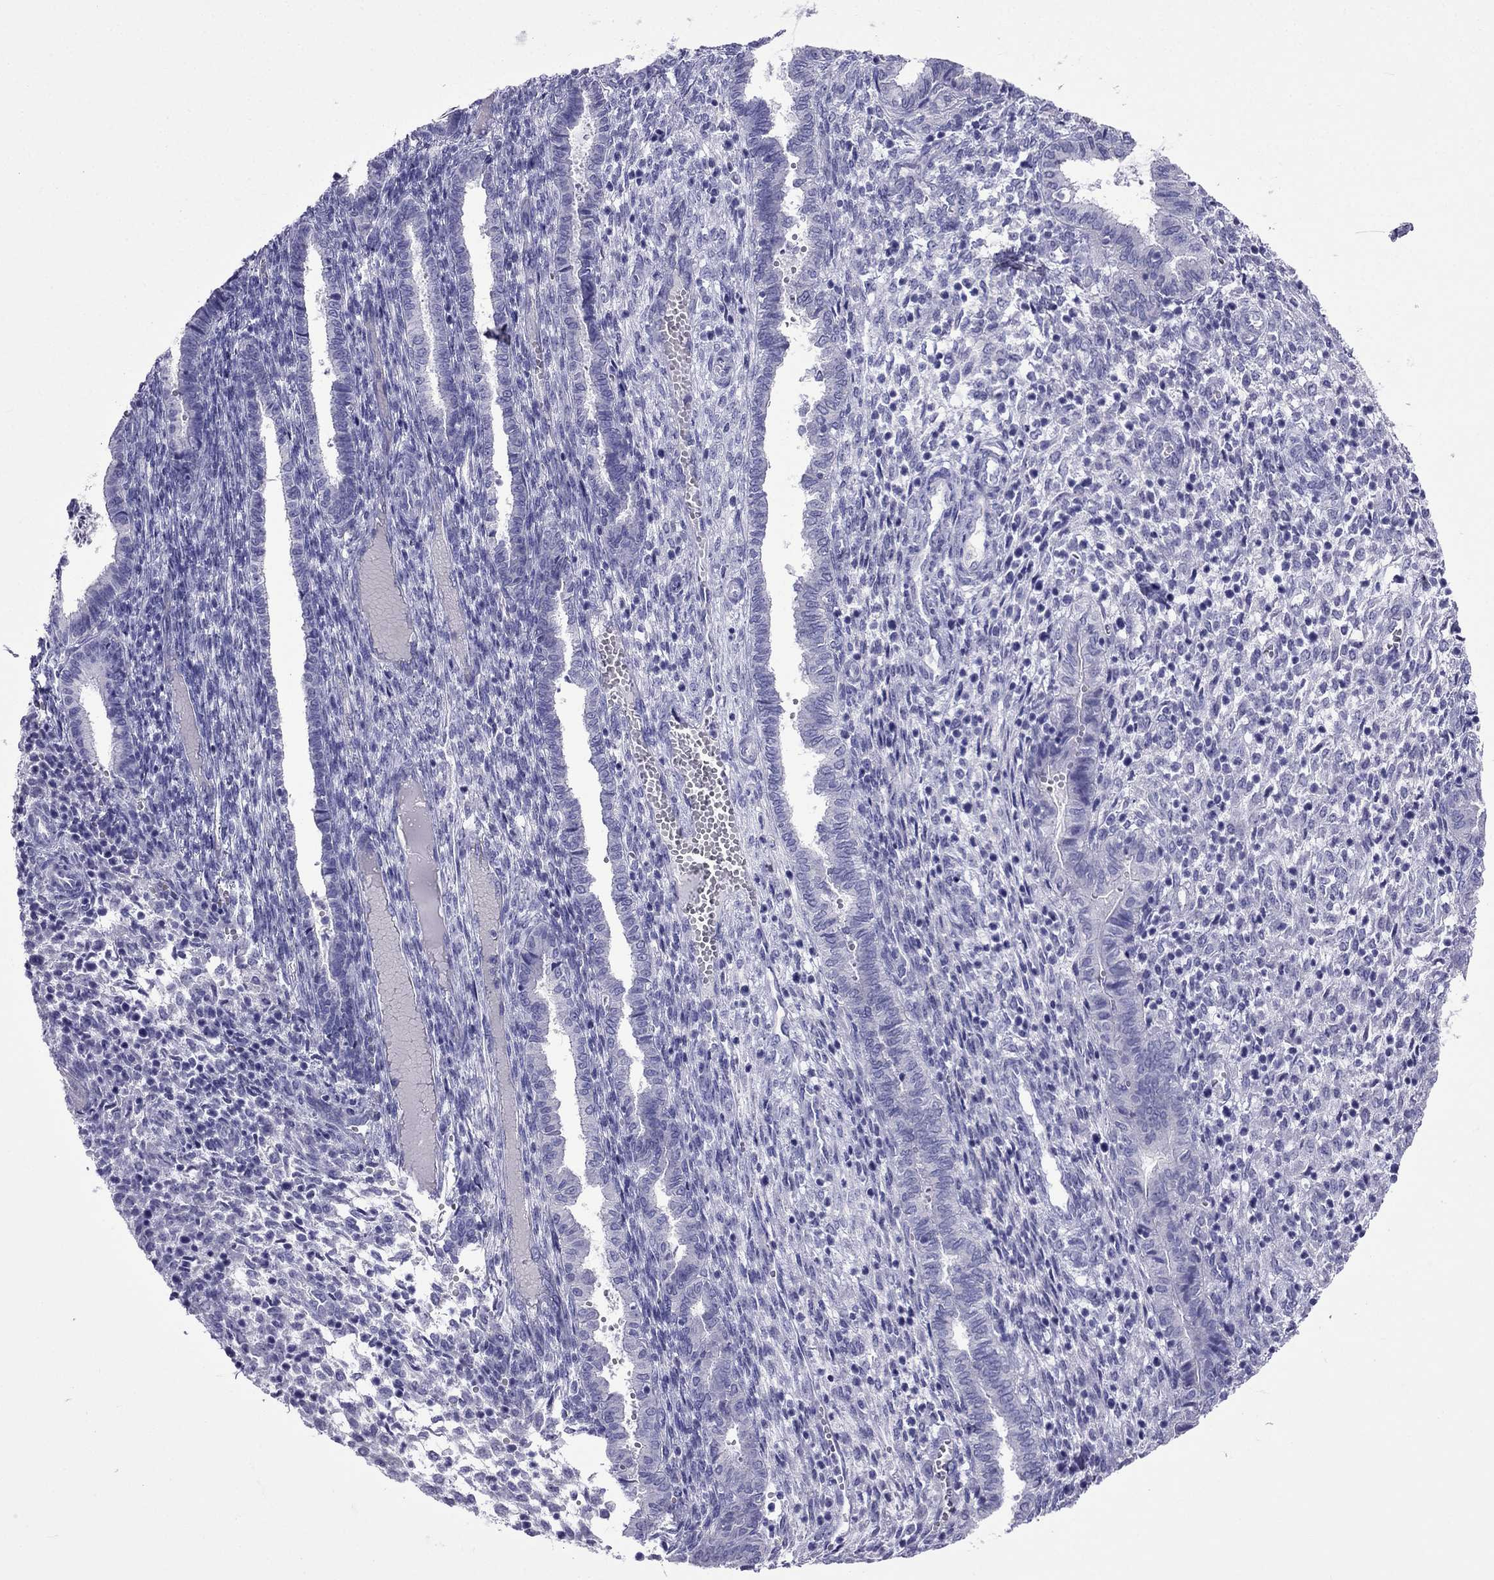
{"staining": {"intensity": "negative", "quantity": "none", "location": "none"}, "tissue": "endometrium", "cell_type": "Cells in endometrial stroma", "image_type": "normal", "snomed": [{"axis": "morphology", "description": "Normal tissue, NOS"}, {"axis": "topography", "description": "Endometrium"}], "caption": "This is an immunohistochemistry micrograph of benign endometrium. There is no staining in cells in endometrial stroma.", "gene": "ARR3", "patient": {"sex": "female", "age": 43}}